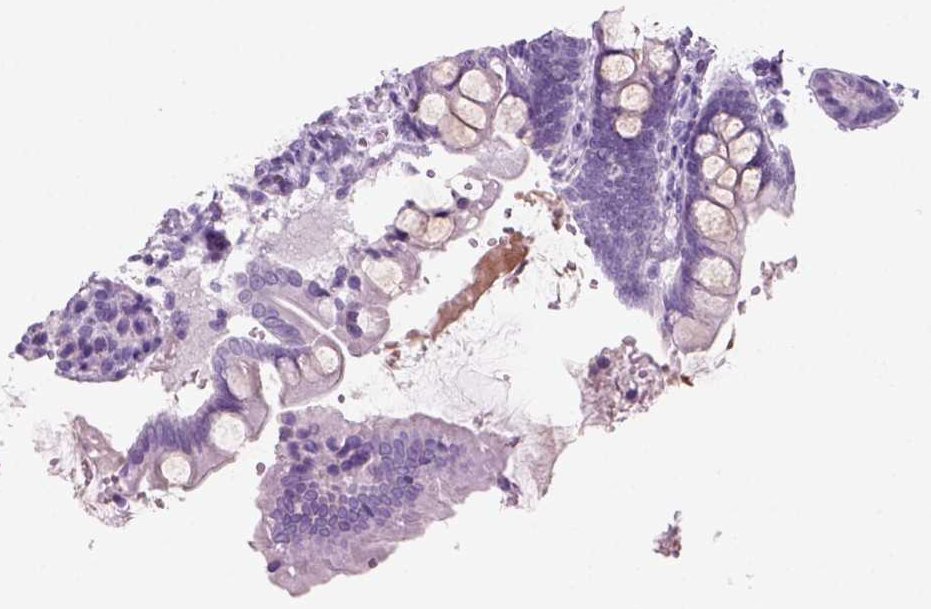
{"staining": {"intensity": "negative", "quantity": "none", "location": "none"}, "tissue": "small intestine", "cell_type": "Glandular cells", "image_type": "normal", "snomed": [{"axis": "morphology", "description": "Normal tissue, NOS"}, {"axis": "topography", "description": "Small intestine"}], "caption": "The photomicrograph reveals no staining of glandular cells in benign small intestine.", "gene": "KRTAP11", "patient": {"sex": "female", "age": 56}}